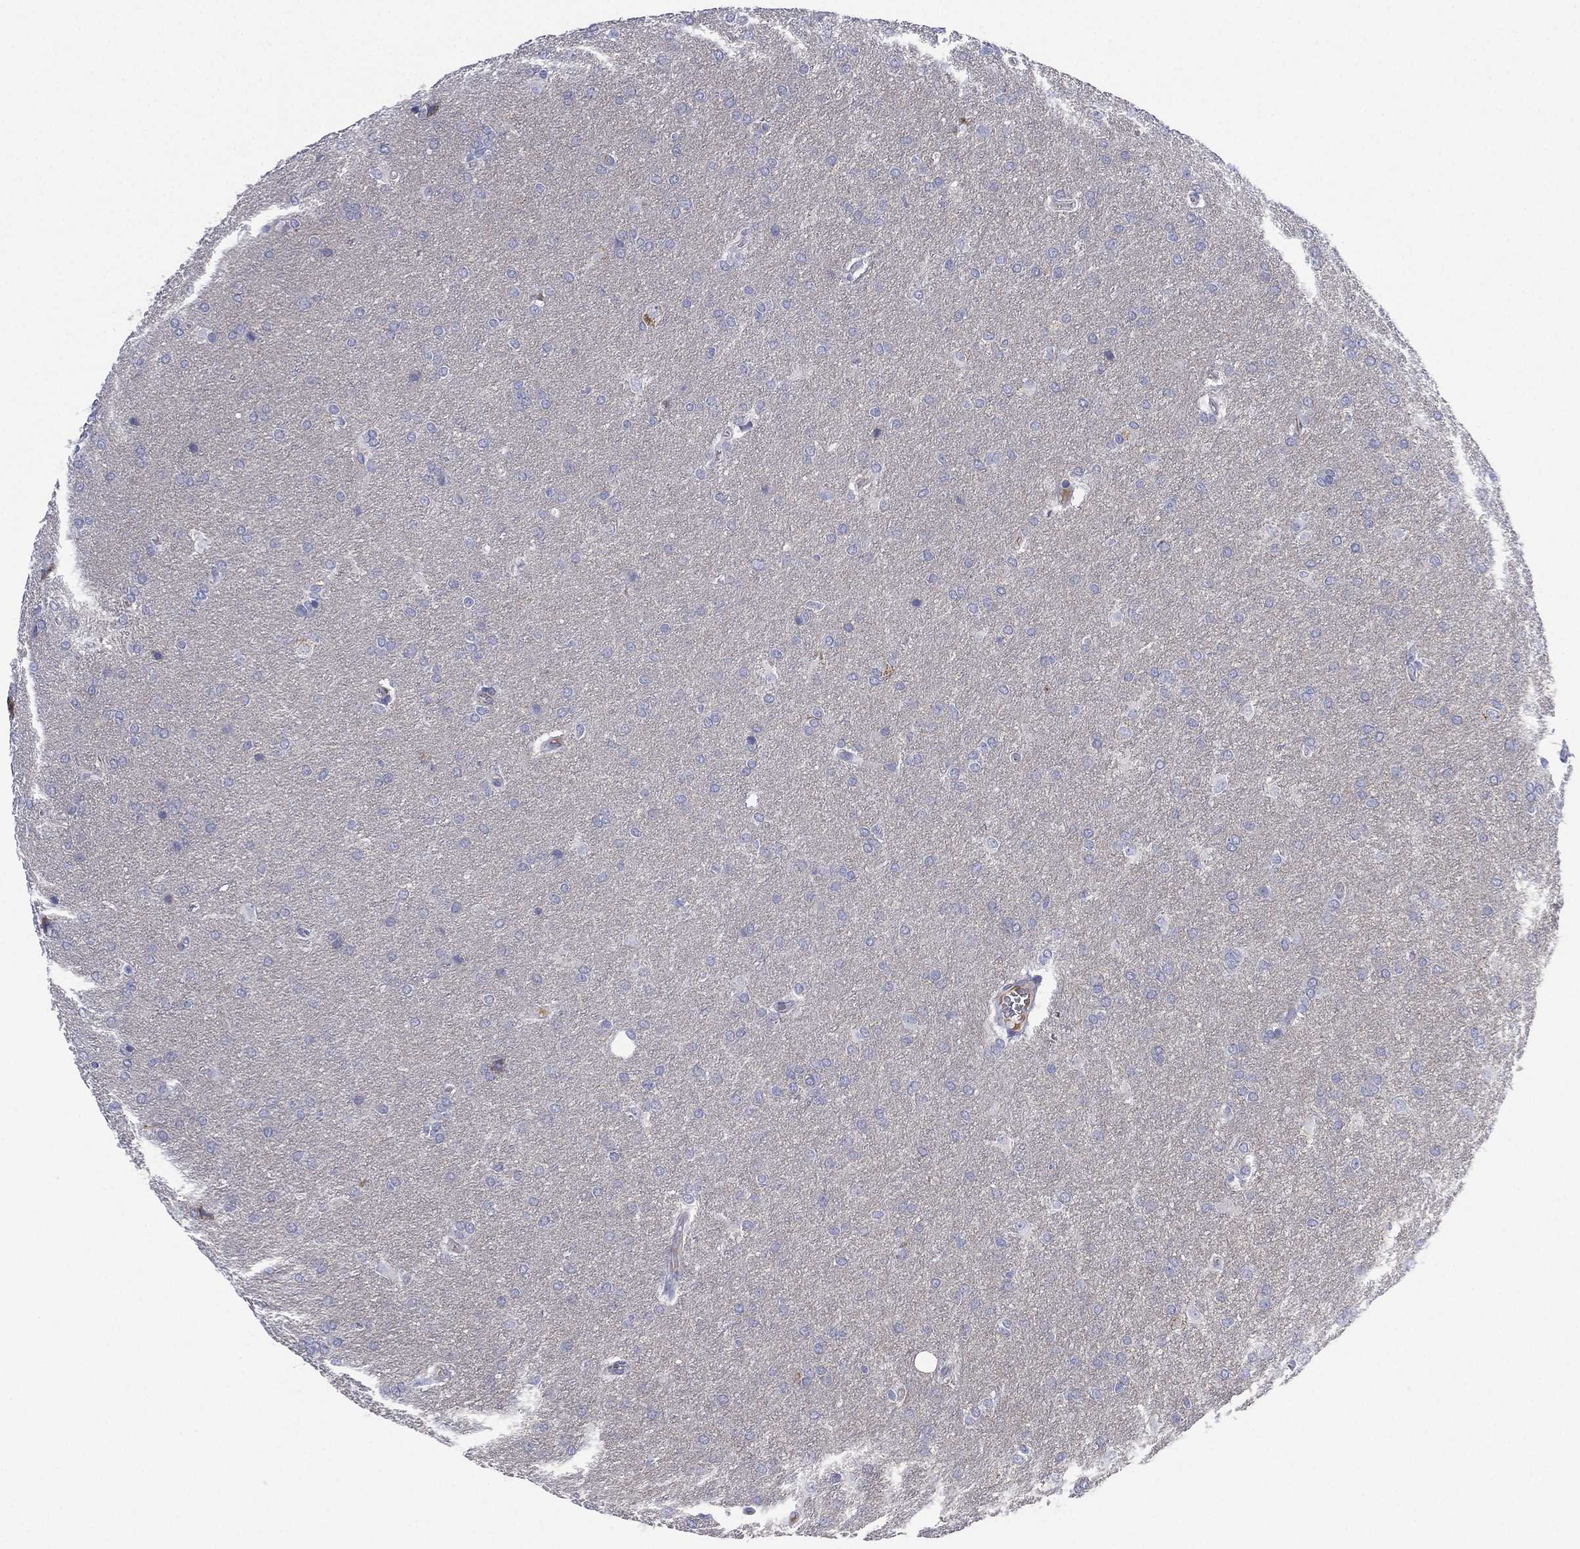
{"staining": {"intensity": "negative", "quantity": "none", "location": "none"}, "tissue": "glioma", "cell_type": "Tumor cells", "image_type": "cancer", "snomed": [{"axis": "morphology", "description": "Glioma, malignant, Low grade"}, {"axis": "topography", "description": "Brain"}], "caption": "Immunohistochemistry (IHC) of malignant glioma (low-grade) displays no expression in tumor cells.", "gene": "CYP2D6", "patient": {"sex": "female", "age": 32}}